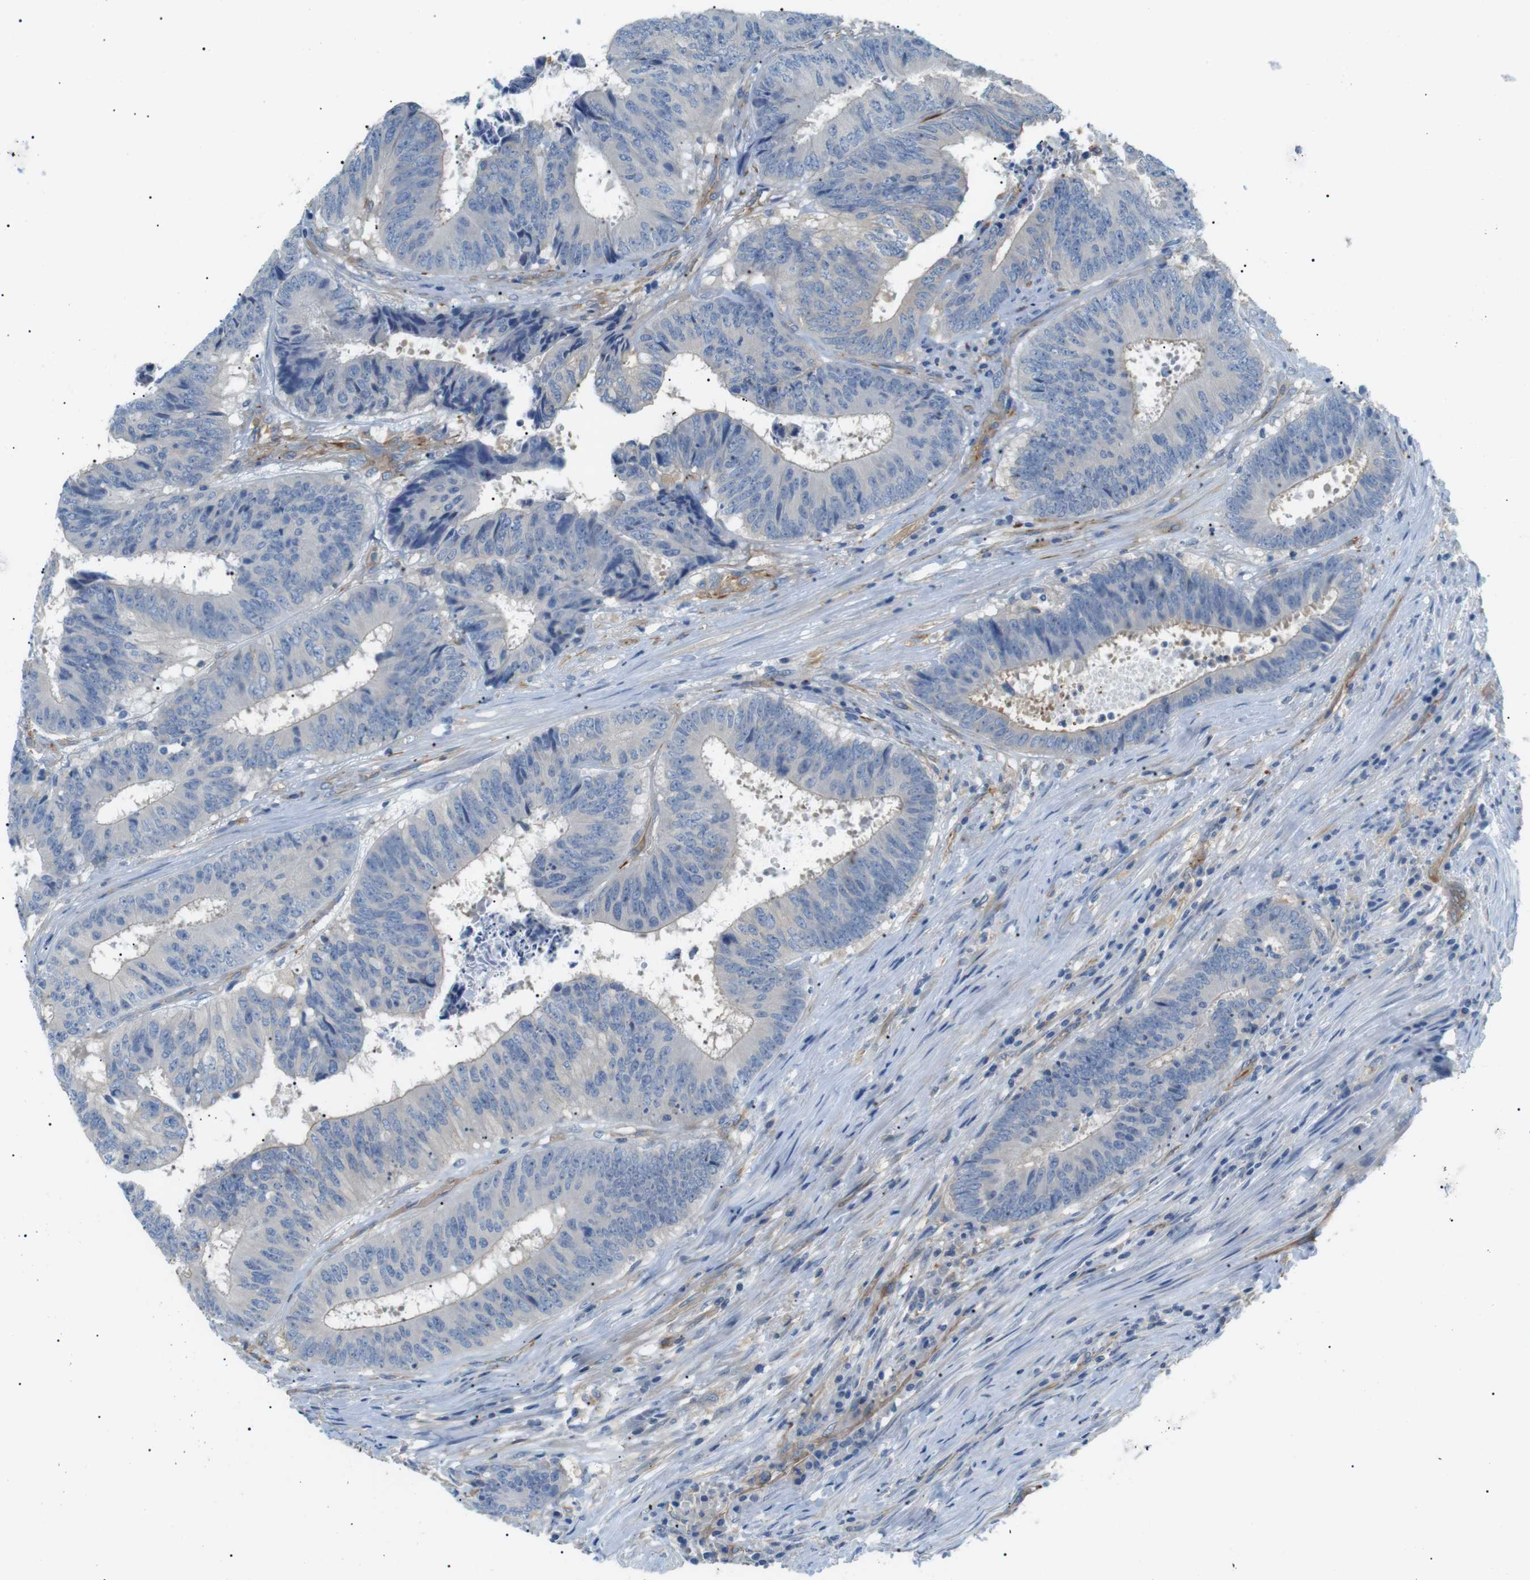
{"staining": {"intensity": "negative", "quantity": "none", "location": "none"}, "tissue": "colorectal cancer", "cell_type": "Tumor cells", "image_type": "cancer", "snomed": [{"axis": "morphology", "description": "Adenocarcinoma, NOS"}, {"axis": "topography", "description": "Rectum"}], "caption": "Colorectal adenocarcinoma was stained to show a protein in brown. There is no significant expression in tumor cells.", "gene": "ADCY10", "patient": {"sex": "male", "age": 72}}